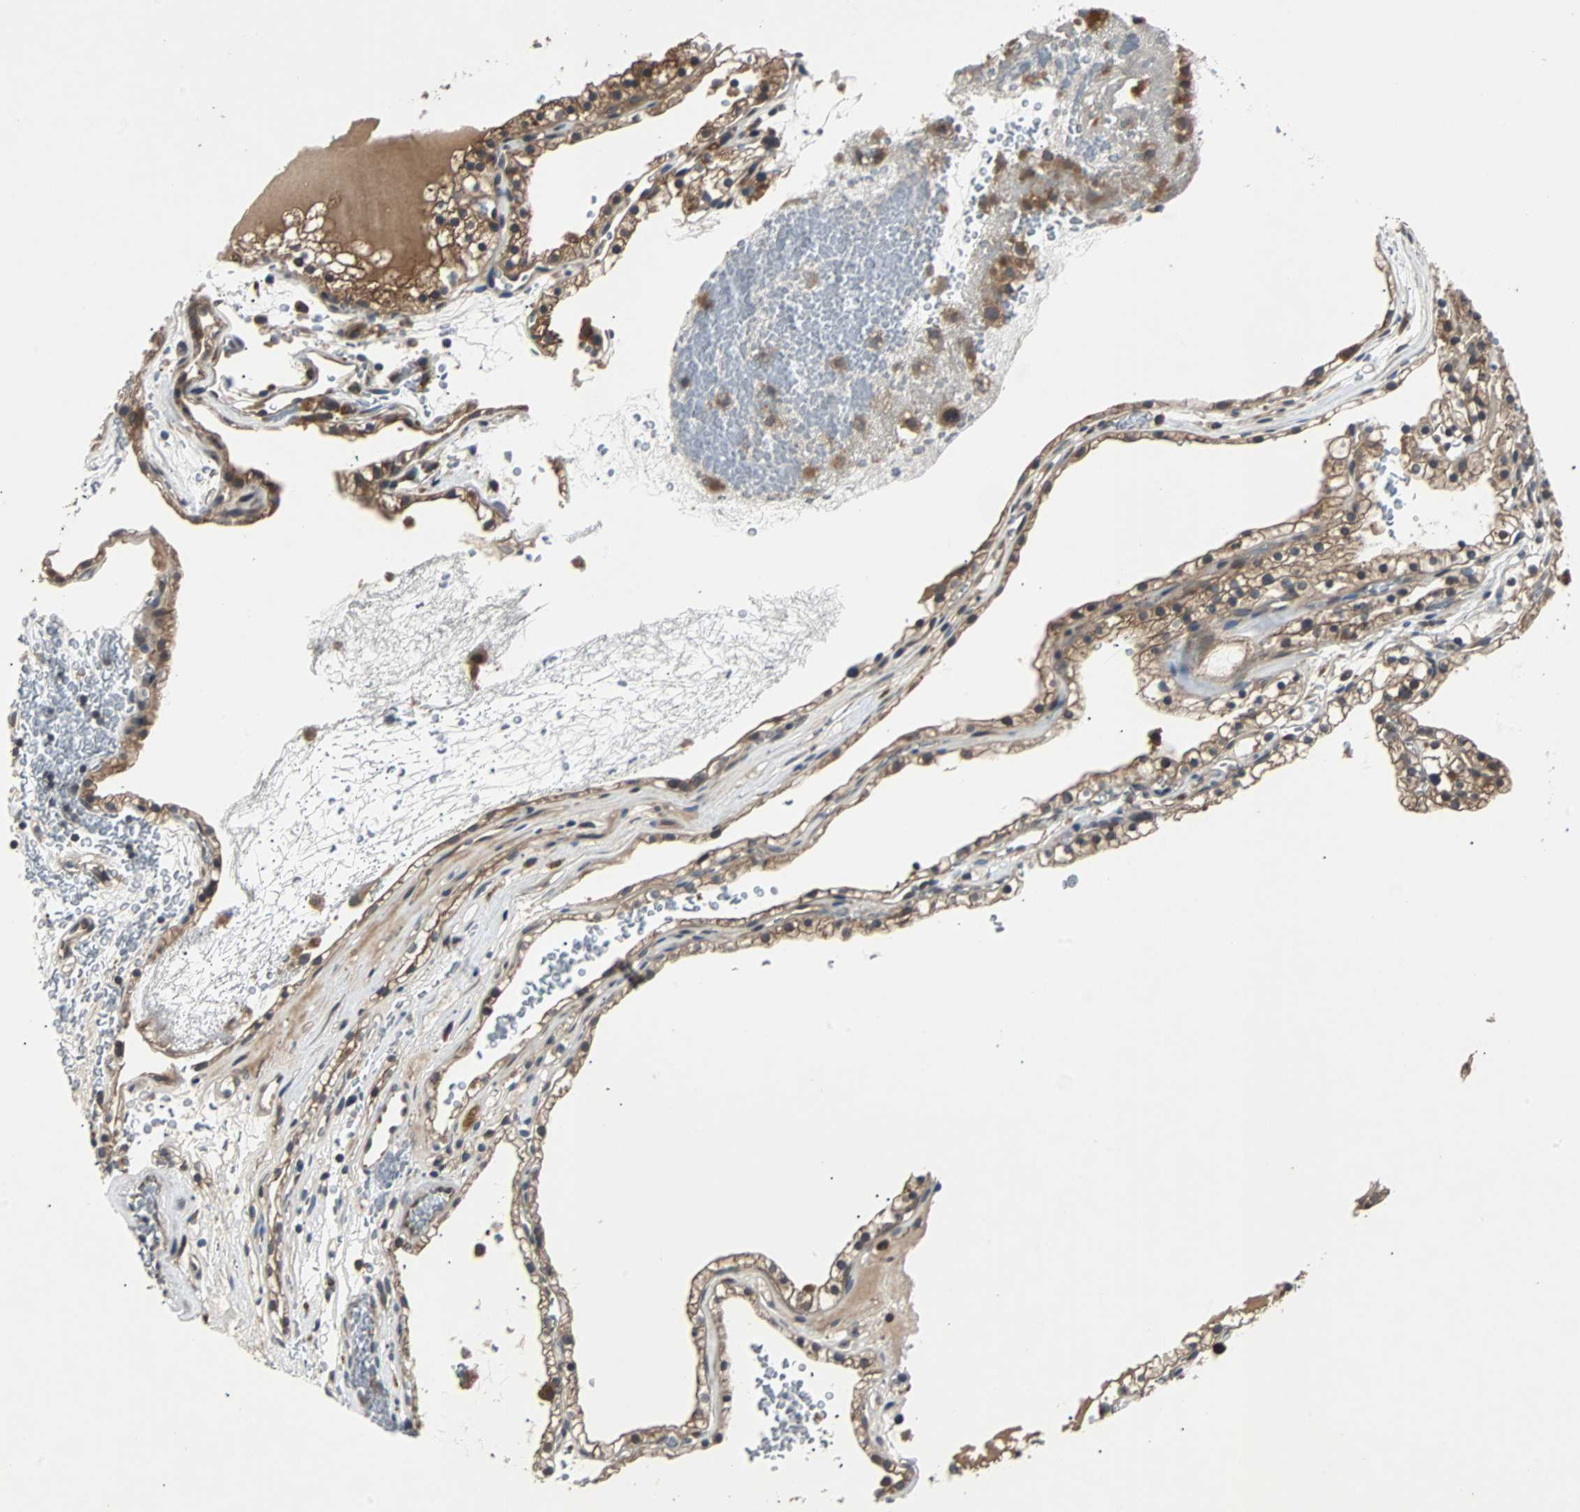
{"staining": {"intensity": "moderate", "quantity": ">75%", "location": "cytoplasmic/membranous"}, "tissue": "renal cancer", "cell_type": "Tumor cells", "image_type": "cancer", "snomed": [{"axis": "morphology", "description": "Adenocarcinoma, NOS"}, {"axis": "topography", "description": "Kidney"}], "caption": "The histopathology image displays staining of renal cancer, revealing moderate cytoplasmic/membranous protein positivity (brown color) within tumor cells.", "gene": "ARF1", "patient": {"sex": "female", "age": 41}}